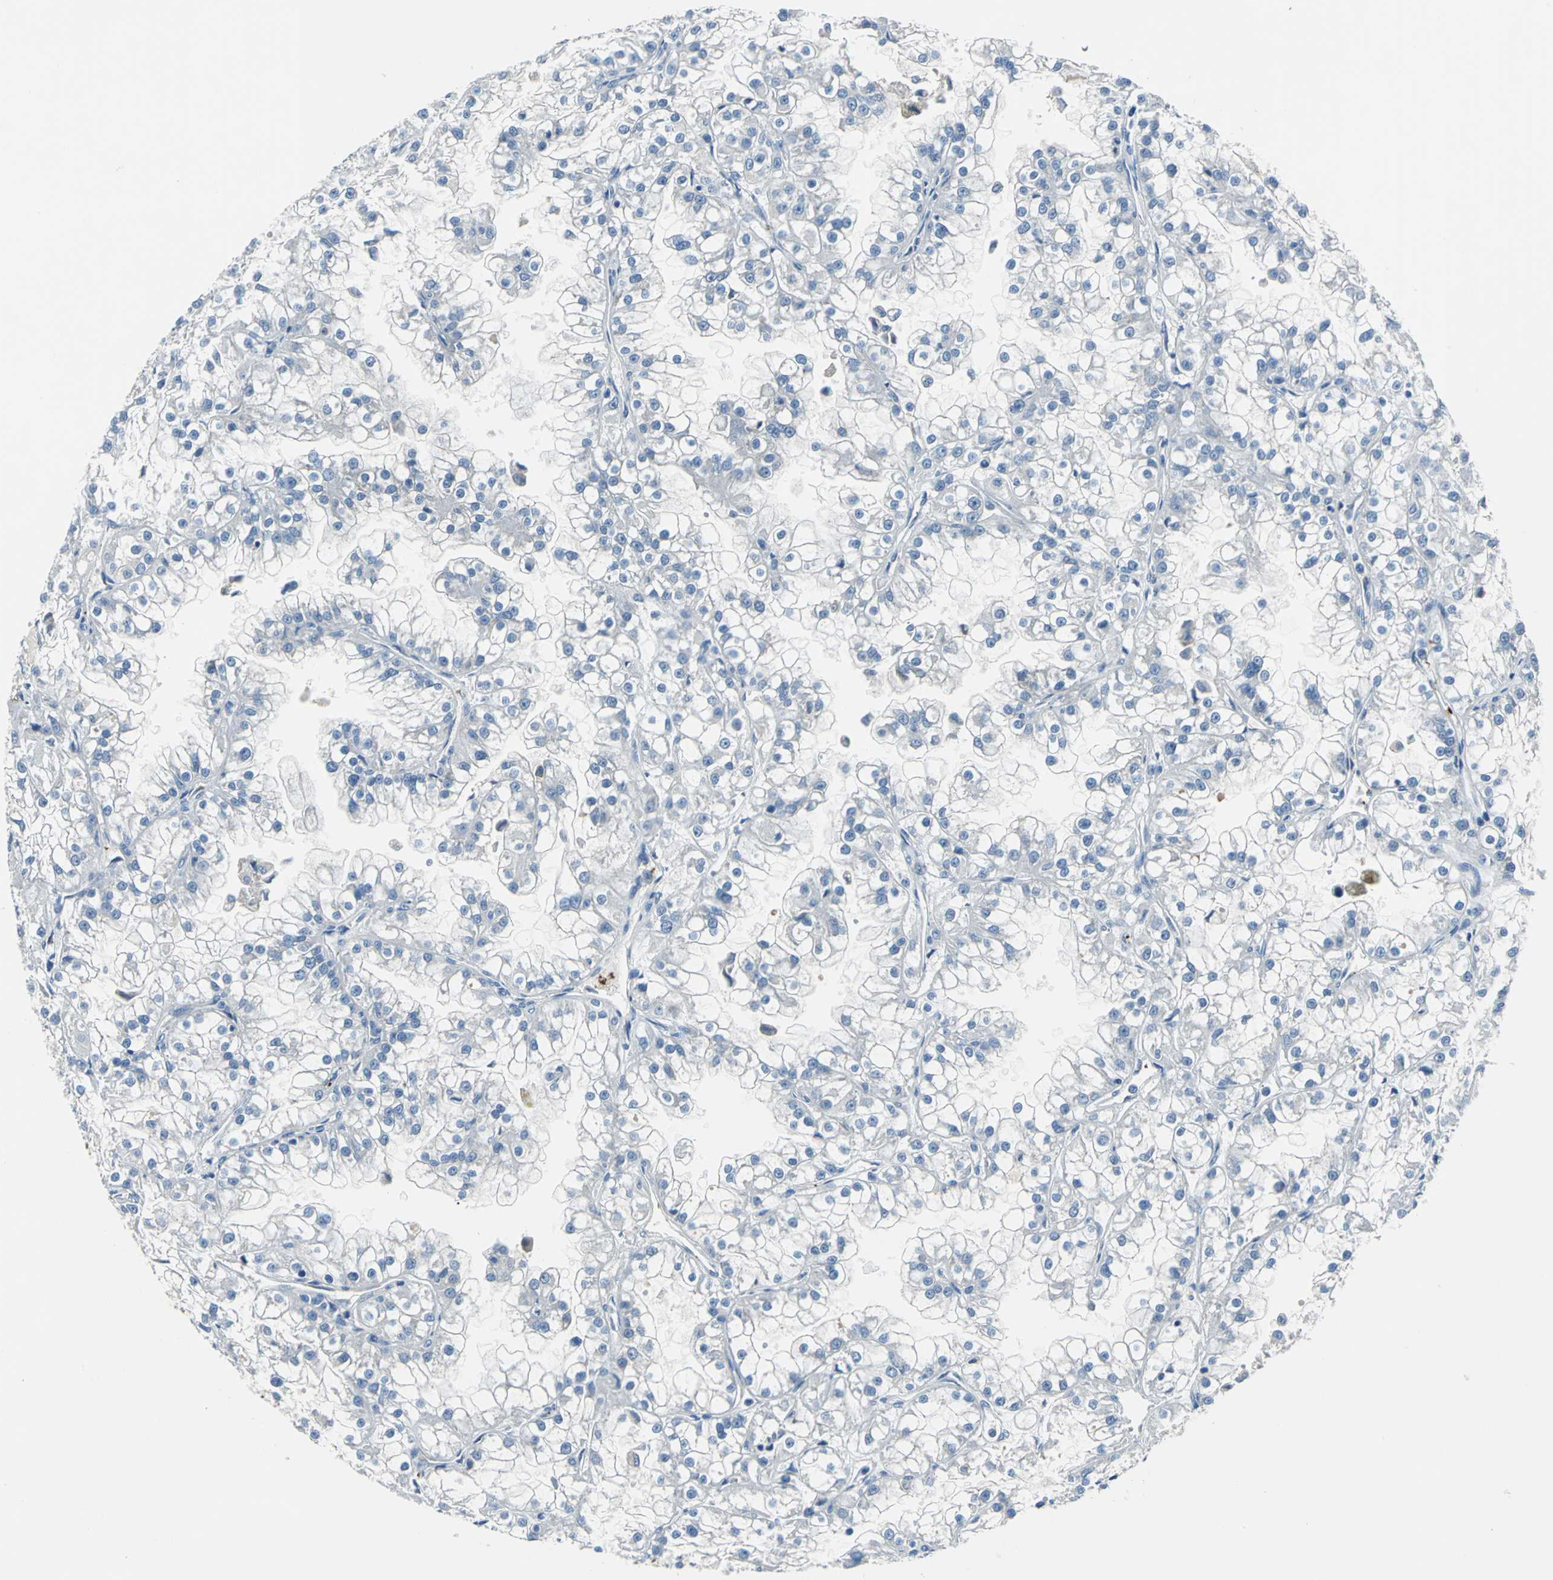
{"staining": {"intensity": "negative", "quantity": "none", "location": "none"}, "tissue": "renal cancer", "cell_type": "Tumor cells", "image_type": "cancer", "snomed": [{"axis": "morphology", "description": "Adenocarcinoma, NOS"}, {"axis": "topography", "description": "Kidney"}], "caption": "High magnification brightfield microscopy of renal cancer stained with DAB (3,3'-diaminobenzidine) (brown) and counterstained with hematoxylin (blue): tumor cells show no significant positivity.", "gene": "SELP", "patient": {"sex": "female", "age": 52}}